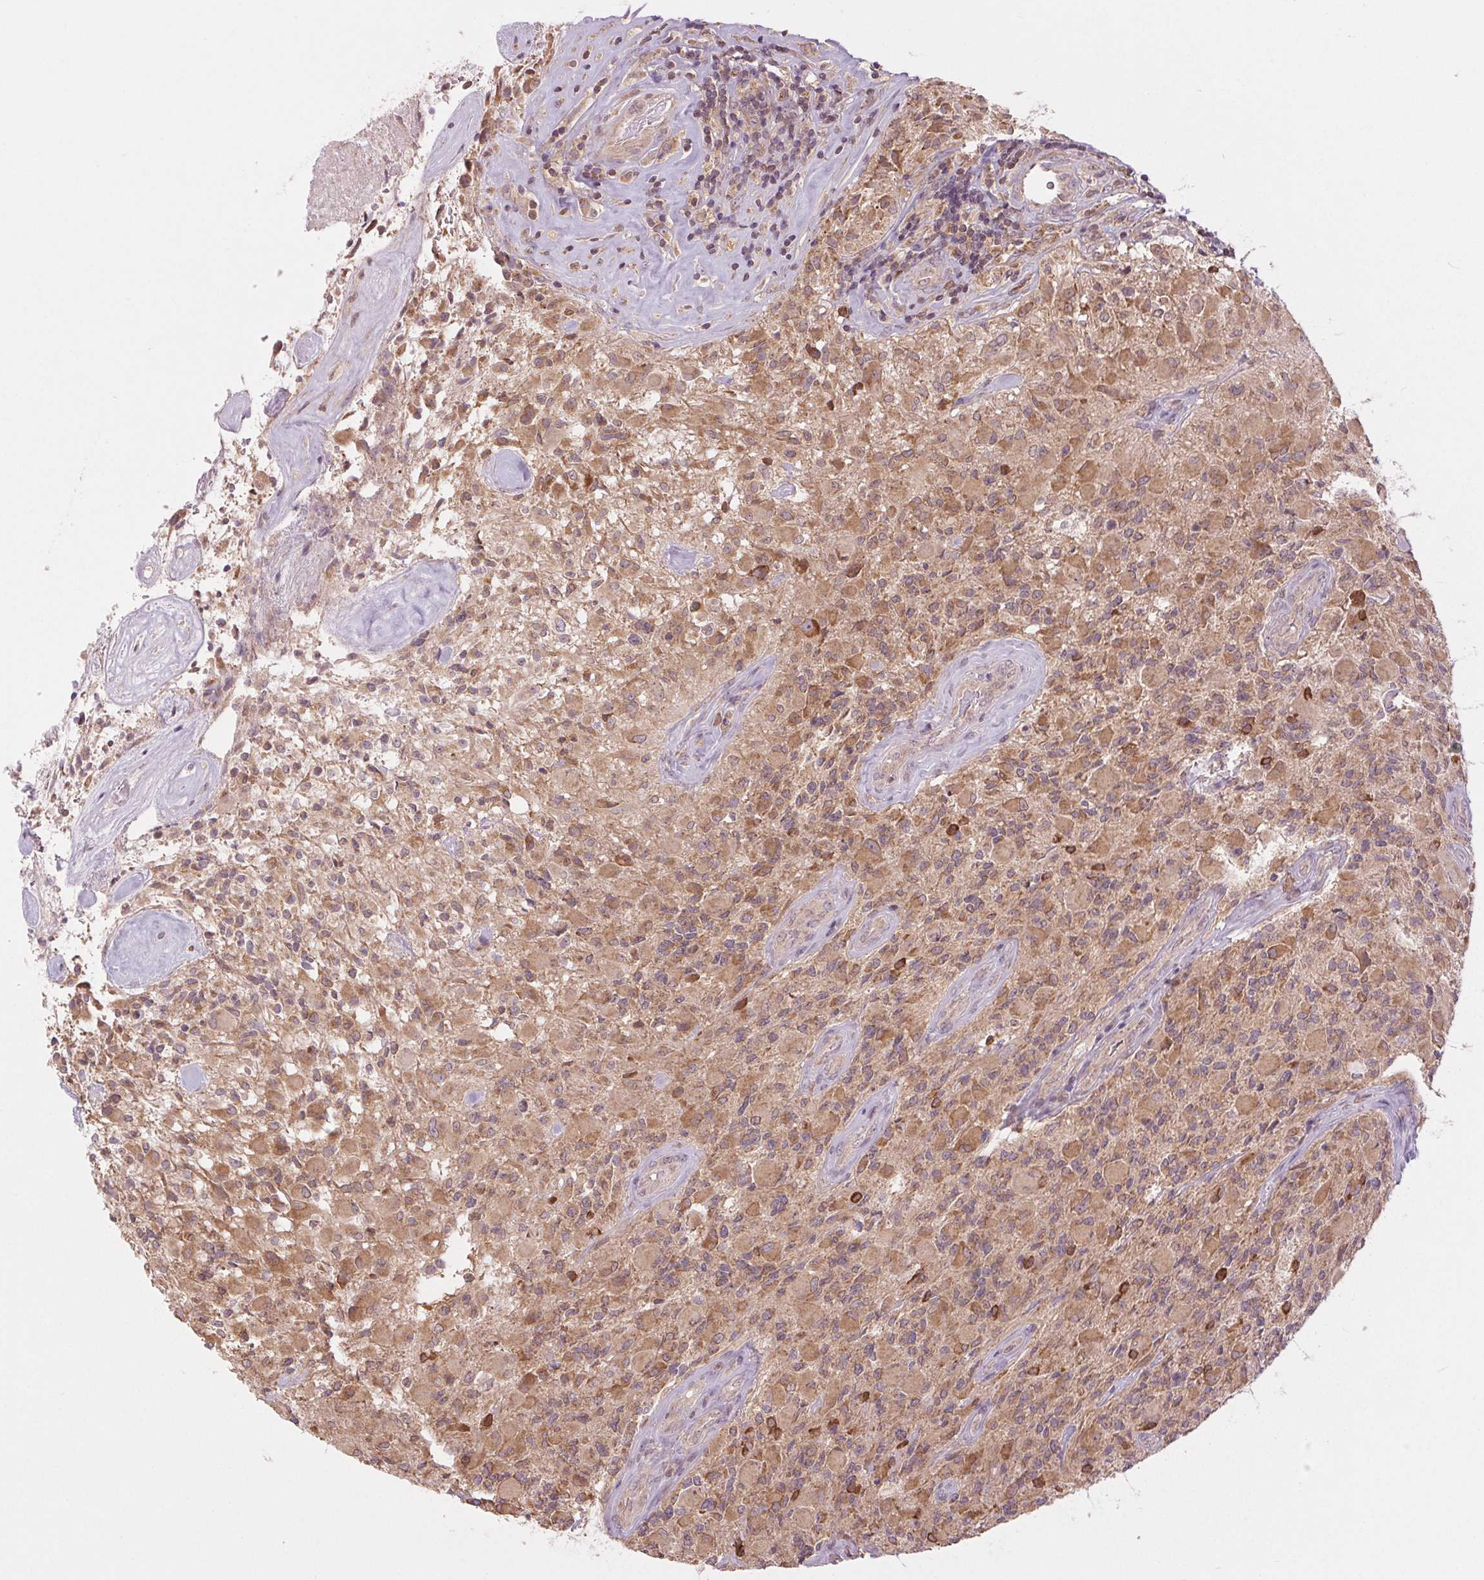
{"staining": {"intensity": "moderate", "quantity": ">75%", "location": "cytoplasmic/membranous"}, "tissue": "glioma", "cell_type": "Tumor cells", "image_type": "cancer", "snomed": [{"axis": "morphology", "description": "Glioma, malignant, High grade"}, {"axis": "topography", "description": "Brain"}], "caption": "Immunohistochemistry staining of glioma, which shows medium levels of moderate cytoplasmic/membranous staining in approximately >75% of tumor cells indicating moderate cytoplasmic/membranous protein staining. The staining was performed using DAB (3,3'-diaminobenzidine) (brown) for protein detection and nuclei were counterstained in hematoxylin (blue).", "gene": "MAP3K5", "patient": {"sex": "female", "age": 65}}